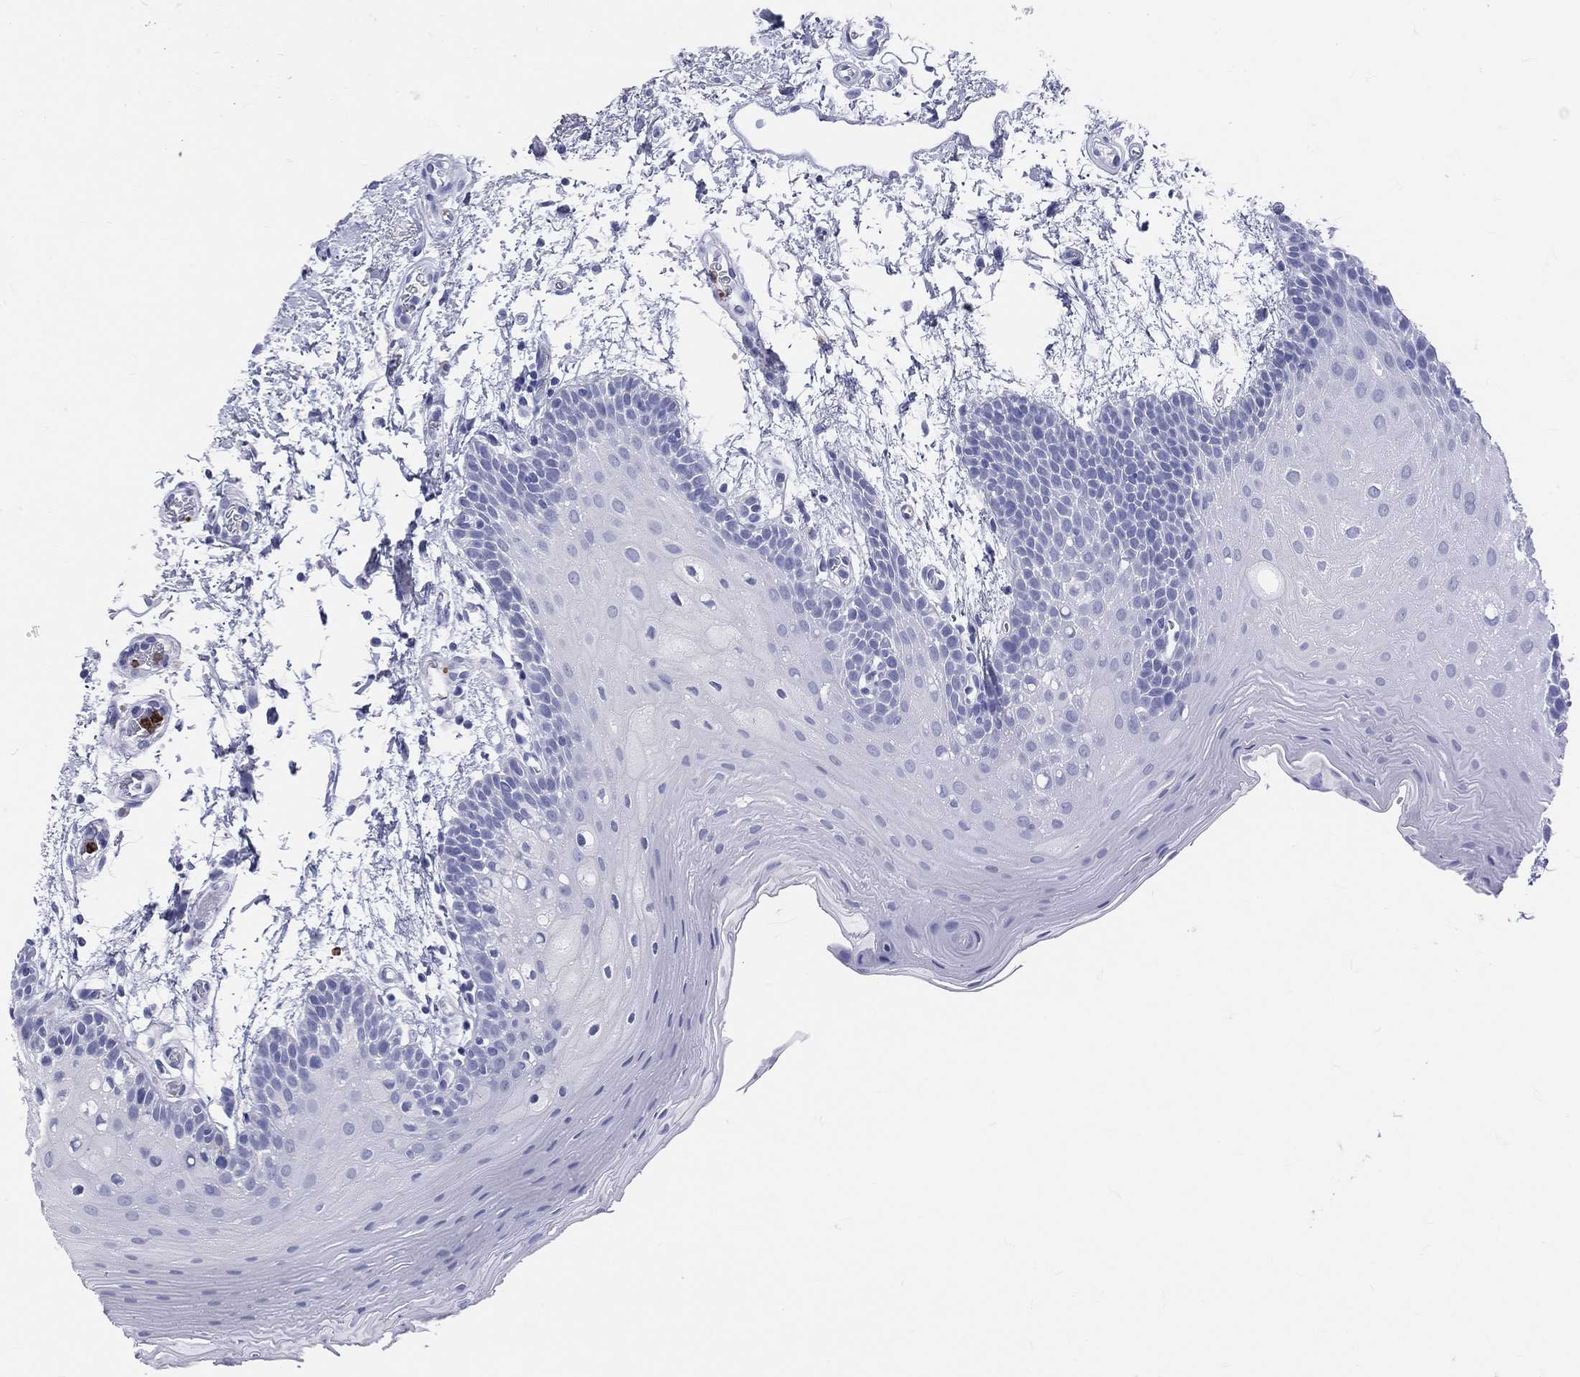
{"staining": {"intensity": "negative", "quantity": "none", "location": "none"}, "tissue": "oral mucosa", "cell_type": "Squamous epithelial cells", "image_type": "normal", "snomed": [{"axis": "morphology", "description": "Normal tissue, NOS"}, {"axis": "topography", "description": "Oral tissue"}], "caption": "High magnification brightfield microscopy of benign oral mucosa stained with DAB (3,3'-diaminobenzidine) (brown) and counterstained with hematoxylin (blue): squamous epithelial cells show no significant positivity.", "gene": "PGLYRP1", "patient": {"sex": "male", "age": 62}}